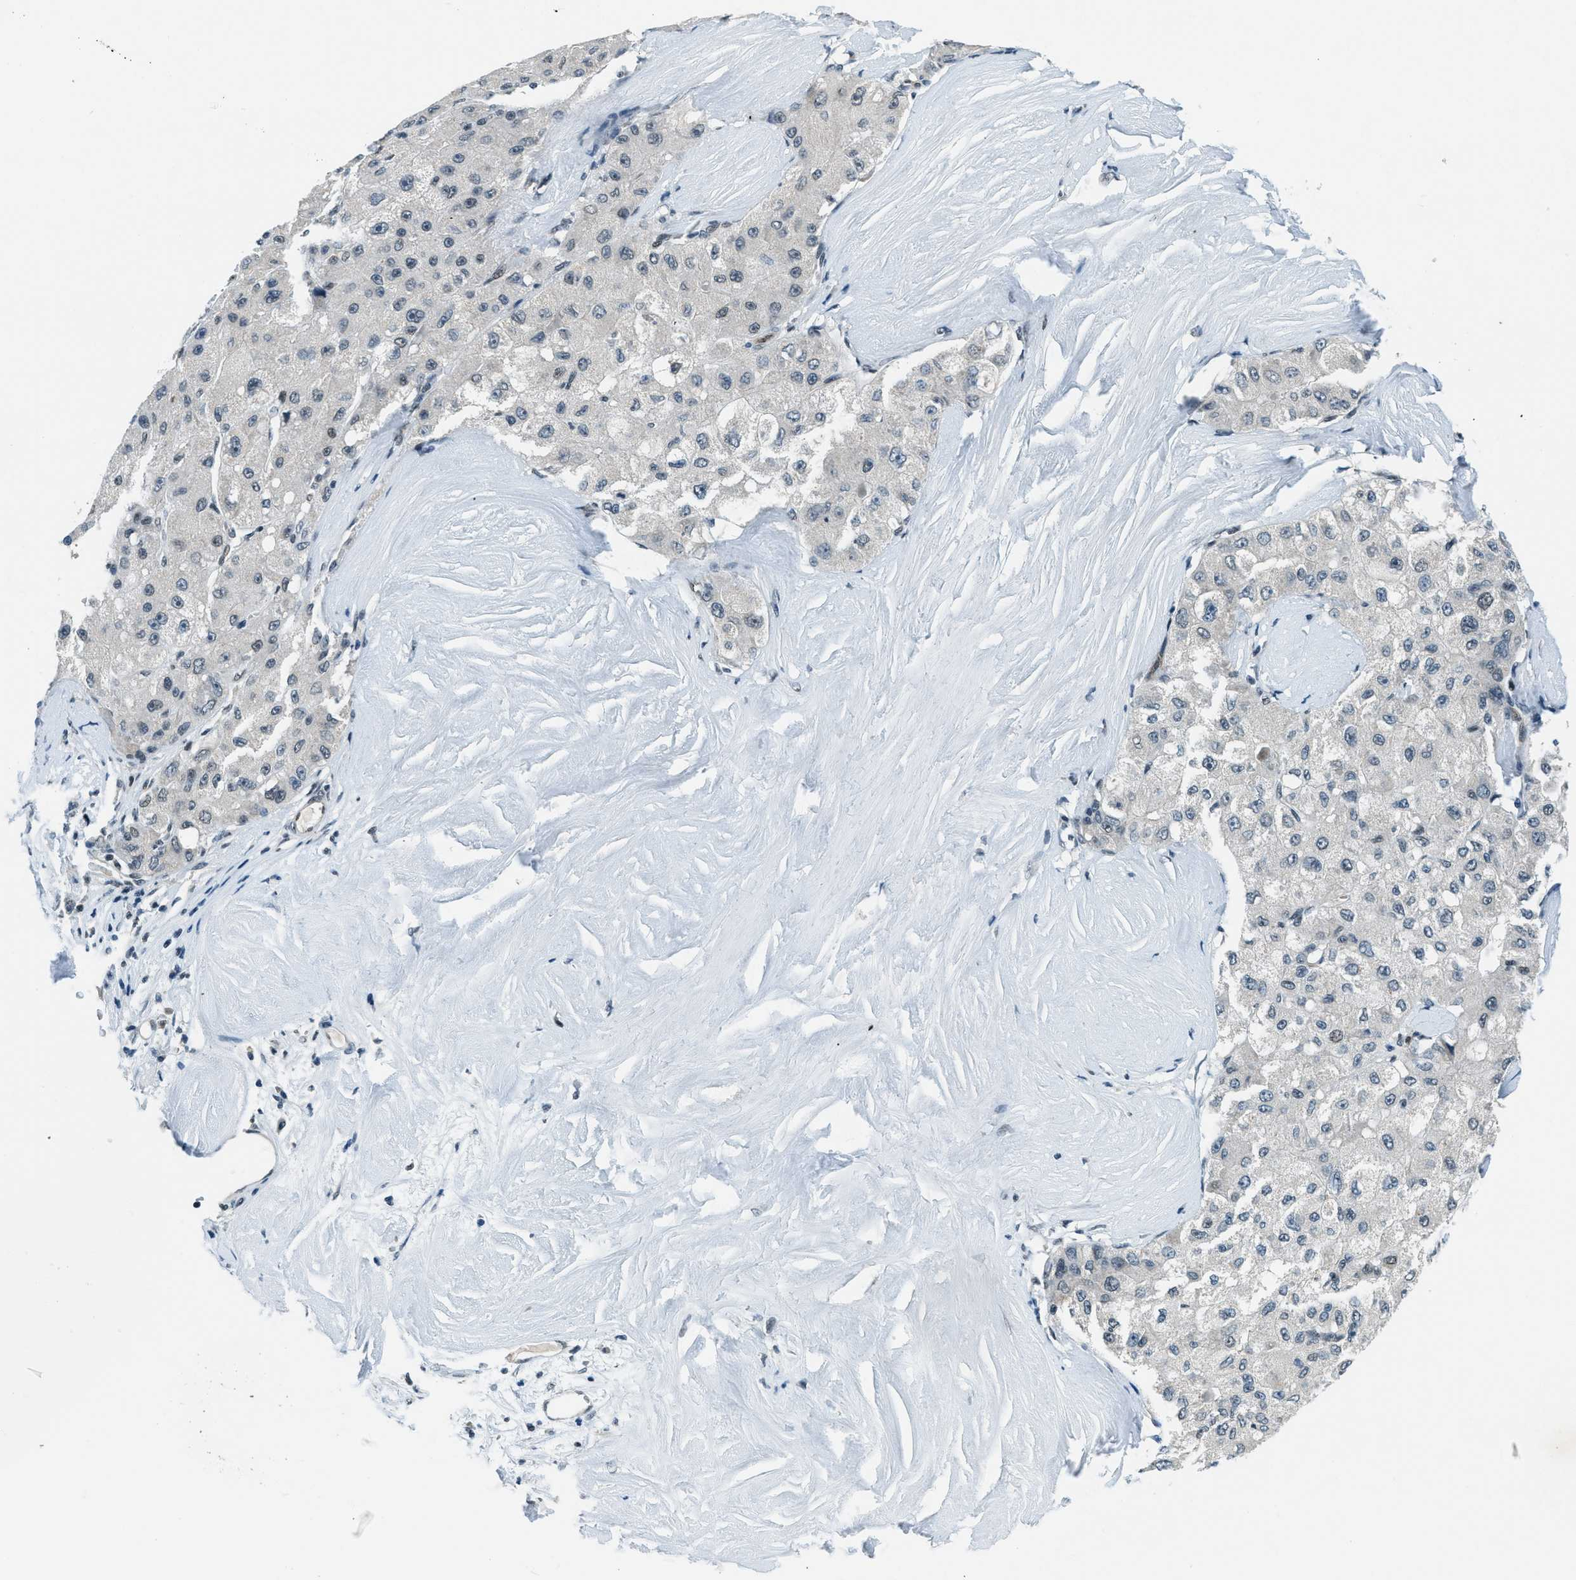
{"staining": {"intensity": "negative", "quantity": "none", "location": "none"}, "tissue": "liver cancer", "cell_type": "Tumor cells", "image_type": "cancer", "snomed": [{"axis": "morphology", "description": "Carcinoma, Hepatocellular, NOS"}, {"axis": "topography", "description": "Liver"}], "caption": "Human hepatocellular carcinoma (liver) stained for a protein using IHC displays no expression in tumor cells.", "gene": "KLF6", "patient": {"sex": "male", "age": 80}}